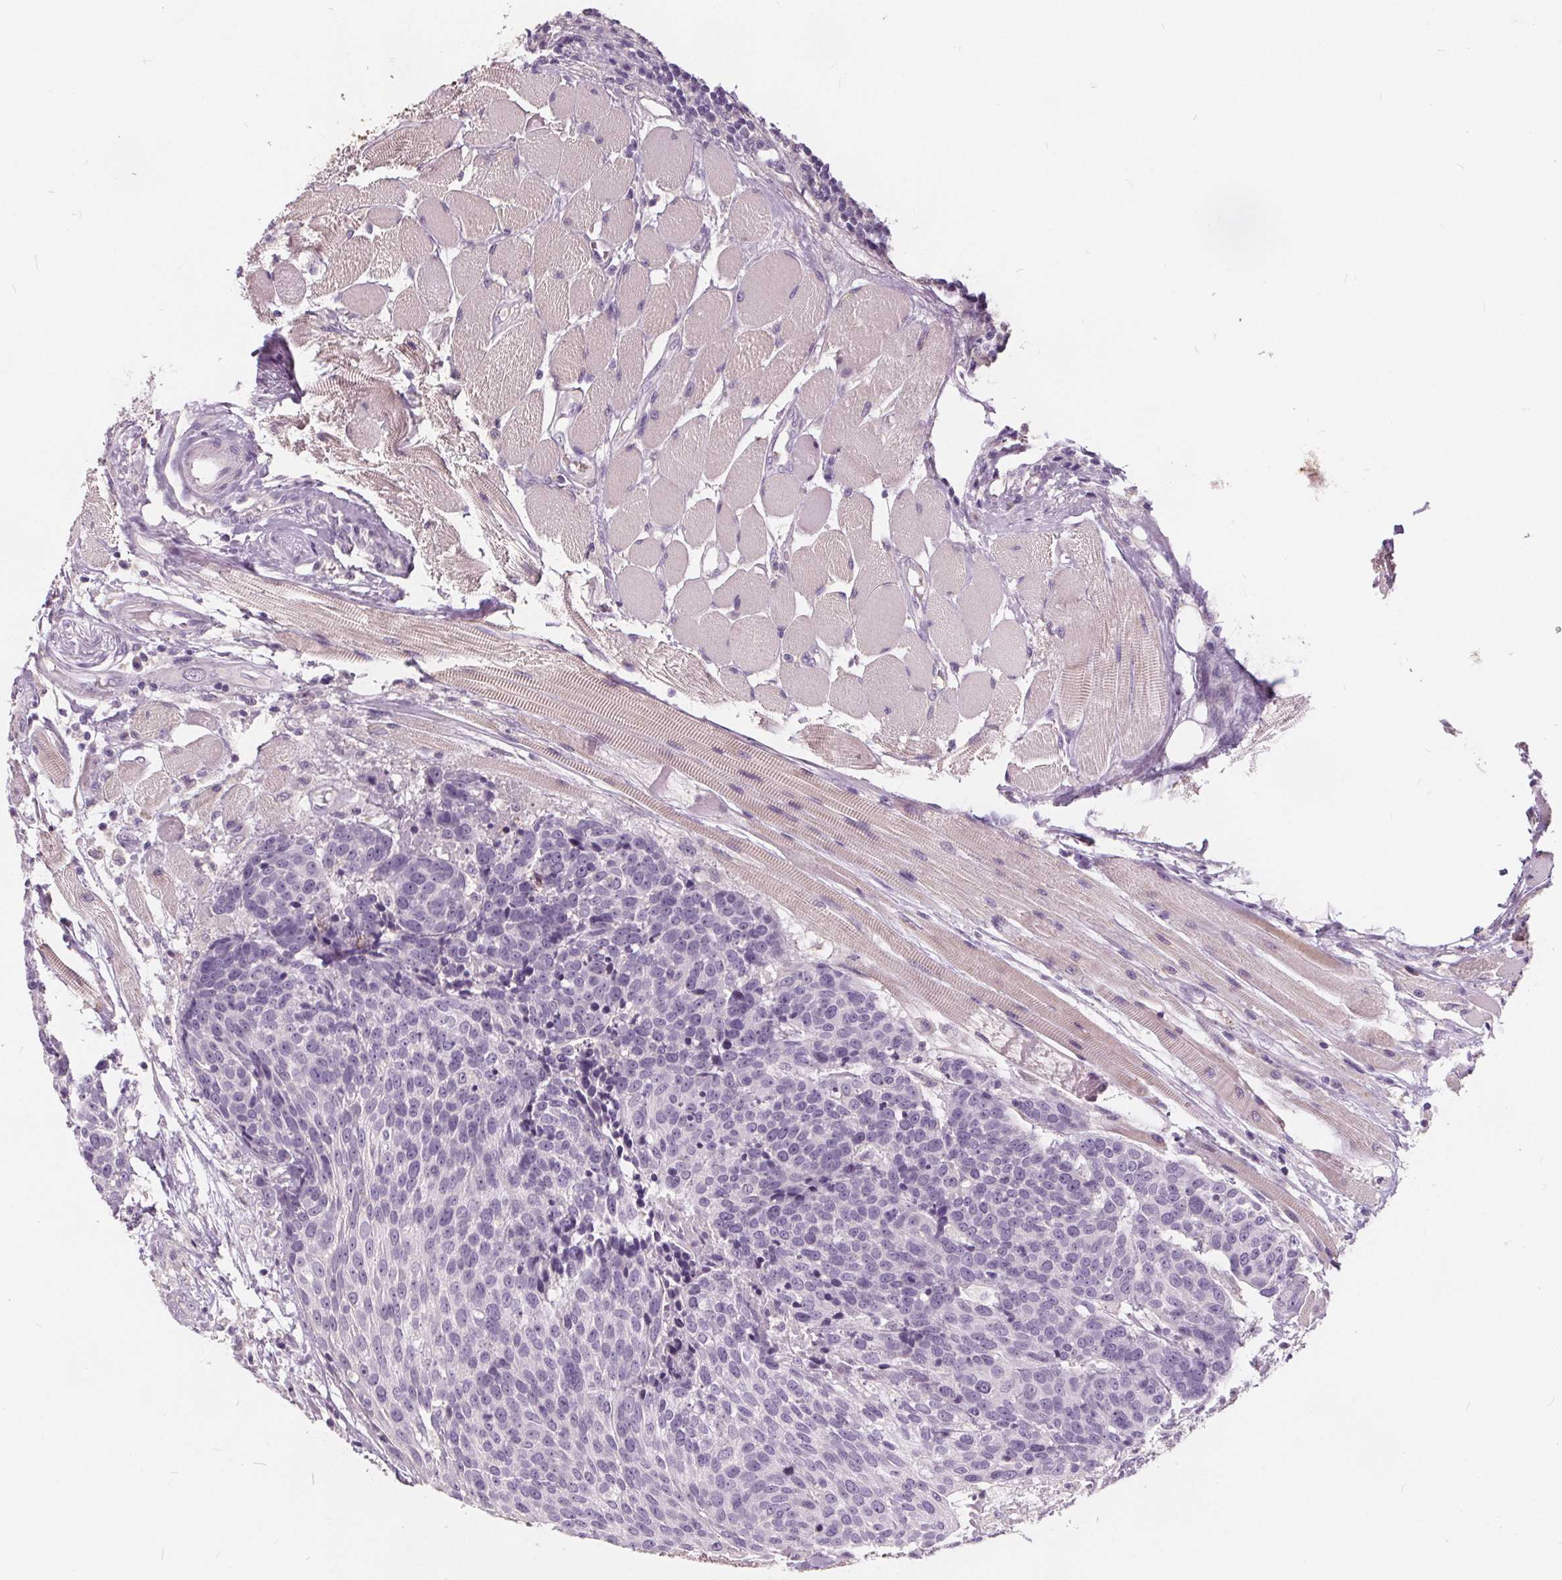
{"staining": {"intensity": "negative", "quantity": "none", "location": "none"}, "tissue": "head and neck cancer", "cell_type": "Tumor cells", "image_type": "cancer", "snomed": [{"axis": "morphology", "description": "Squamous cell carcinoma, NOS"}, {"axis": "topography", "description": "Oral tissue"}, {"axis": "topography", "description": "Head-Neck"}], "caption": "IHC of head and neck cancer displays no expression in tumor cells. Nuclei are stained in blue.", "gene": "HAAO", "patient": {"sex": "male", "age": 64}}